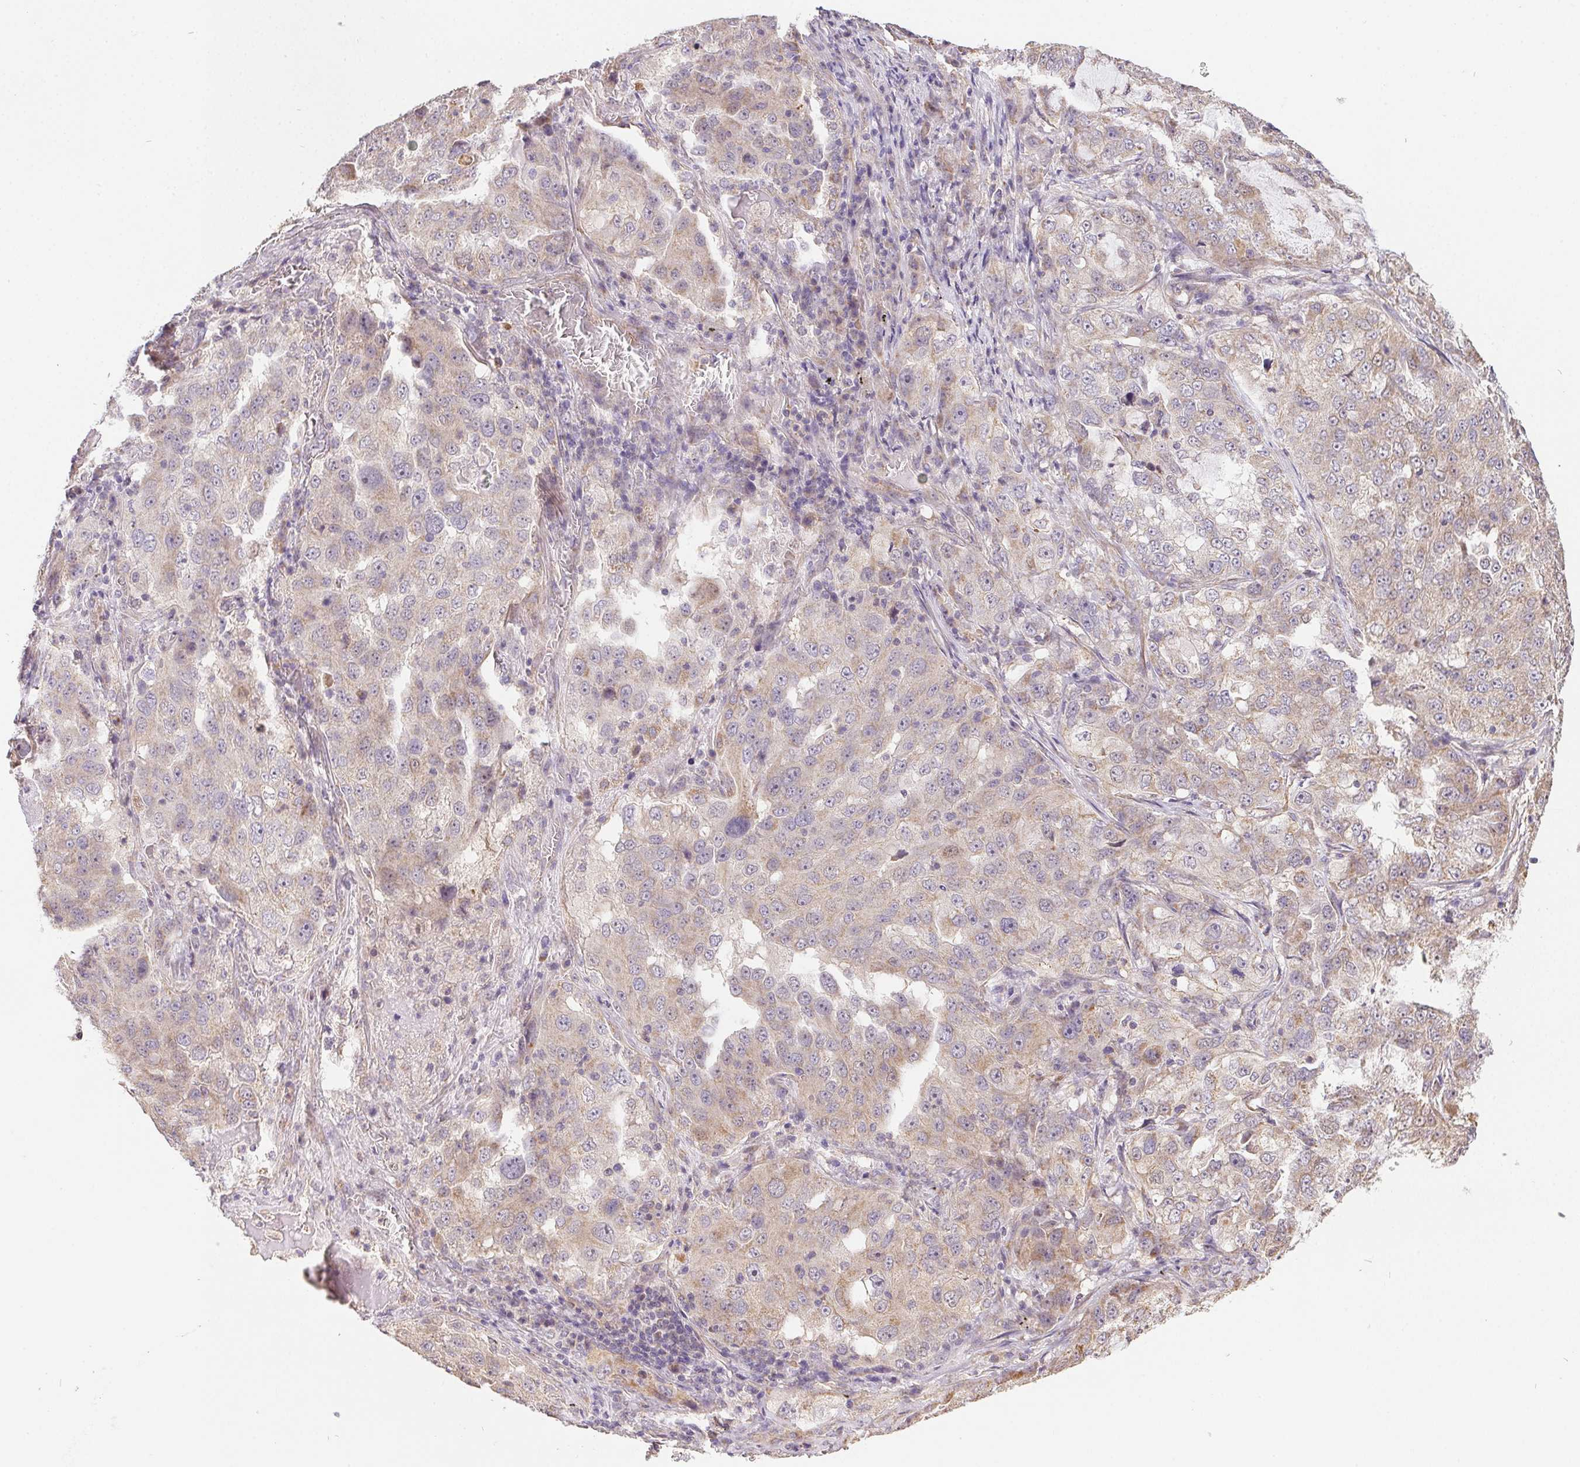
{"staining": {"intensity": "weak", "quantity": "<25%", "location": "cytoplasmic/membranous"}, "tissue": "lung cancer", "cell_type": "Tumor cells", "image_type": "cancer", "snomed": [{"axis": "morphology", "description": "Adenocarcinoma, NOS"}, {"axis": "topography", "description": "Lung"}], "caption": "Human lung cancer stained for a protein using immunohistochemistry displays no staining in tumor cells.", "gene": "REV3L", "patient": {"sex": "female", "age": 61}}